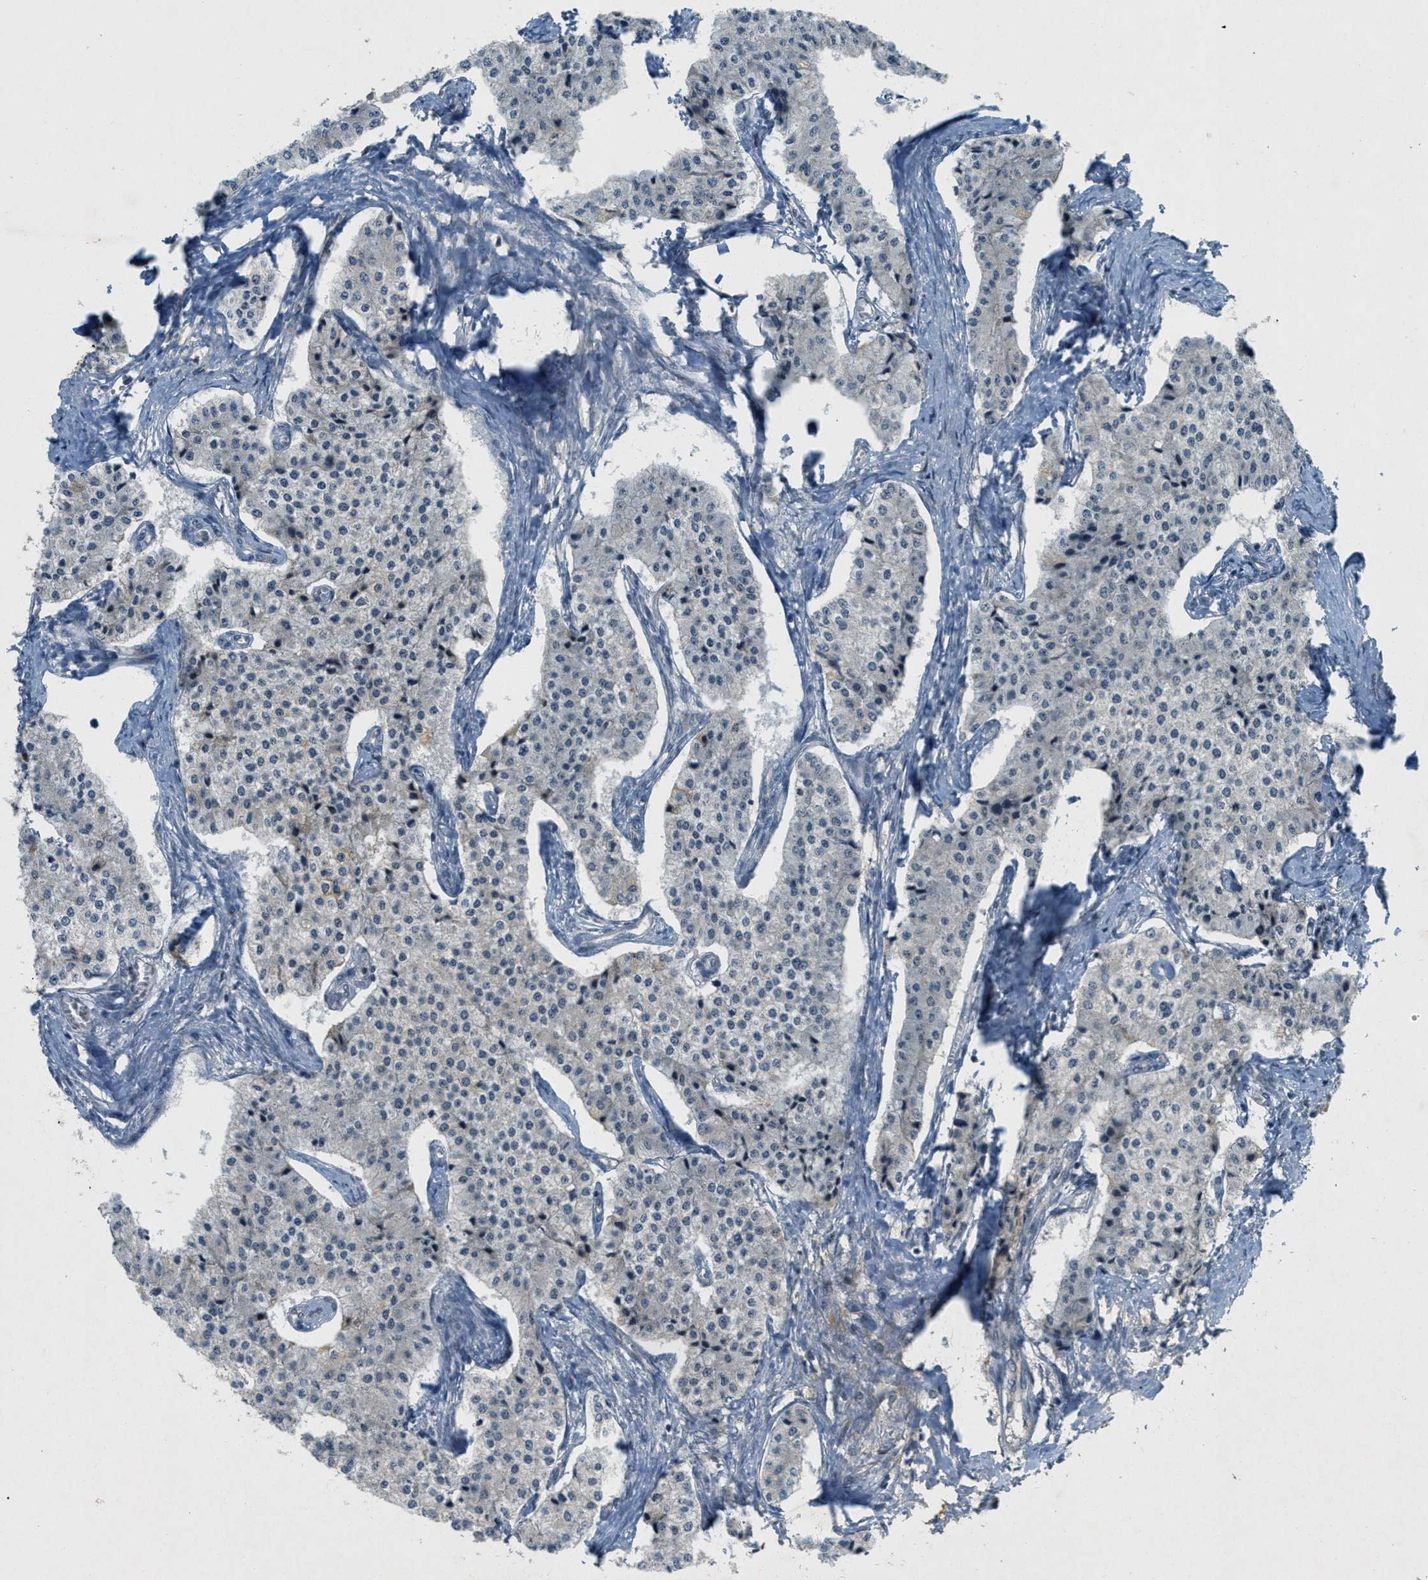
{"staining": {"intensity": "negative", "quantity": "none", "location": "none"}, "tissue": "carcinoid", "cell_type": "Tumor cells", "image_type": "cancer", "snomed": [{"axis": "morphology", "description": "Carcinoid, malignant, NOS"}, {"axis": "topography", "description": "Colon"}], "caption": "A histopathology image of carcinoid stained for a protein exhibits no brown staining in tumor cells.", "gene": "STK11", "patient": {"sex": "female", "age": 52}}